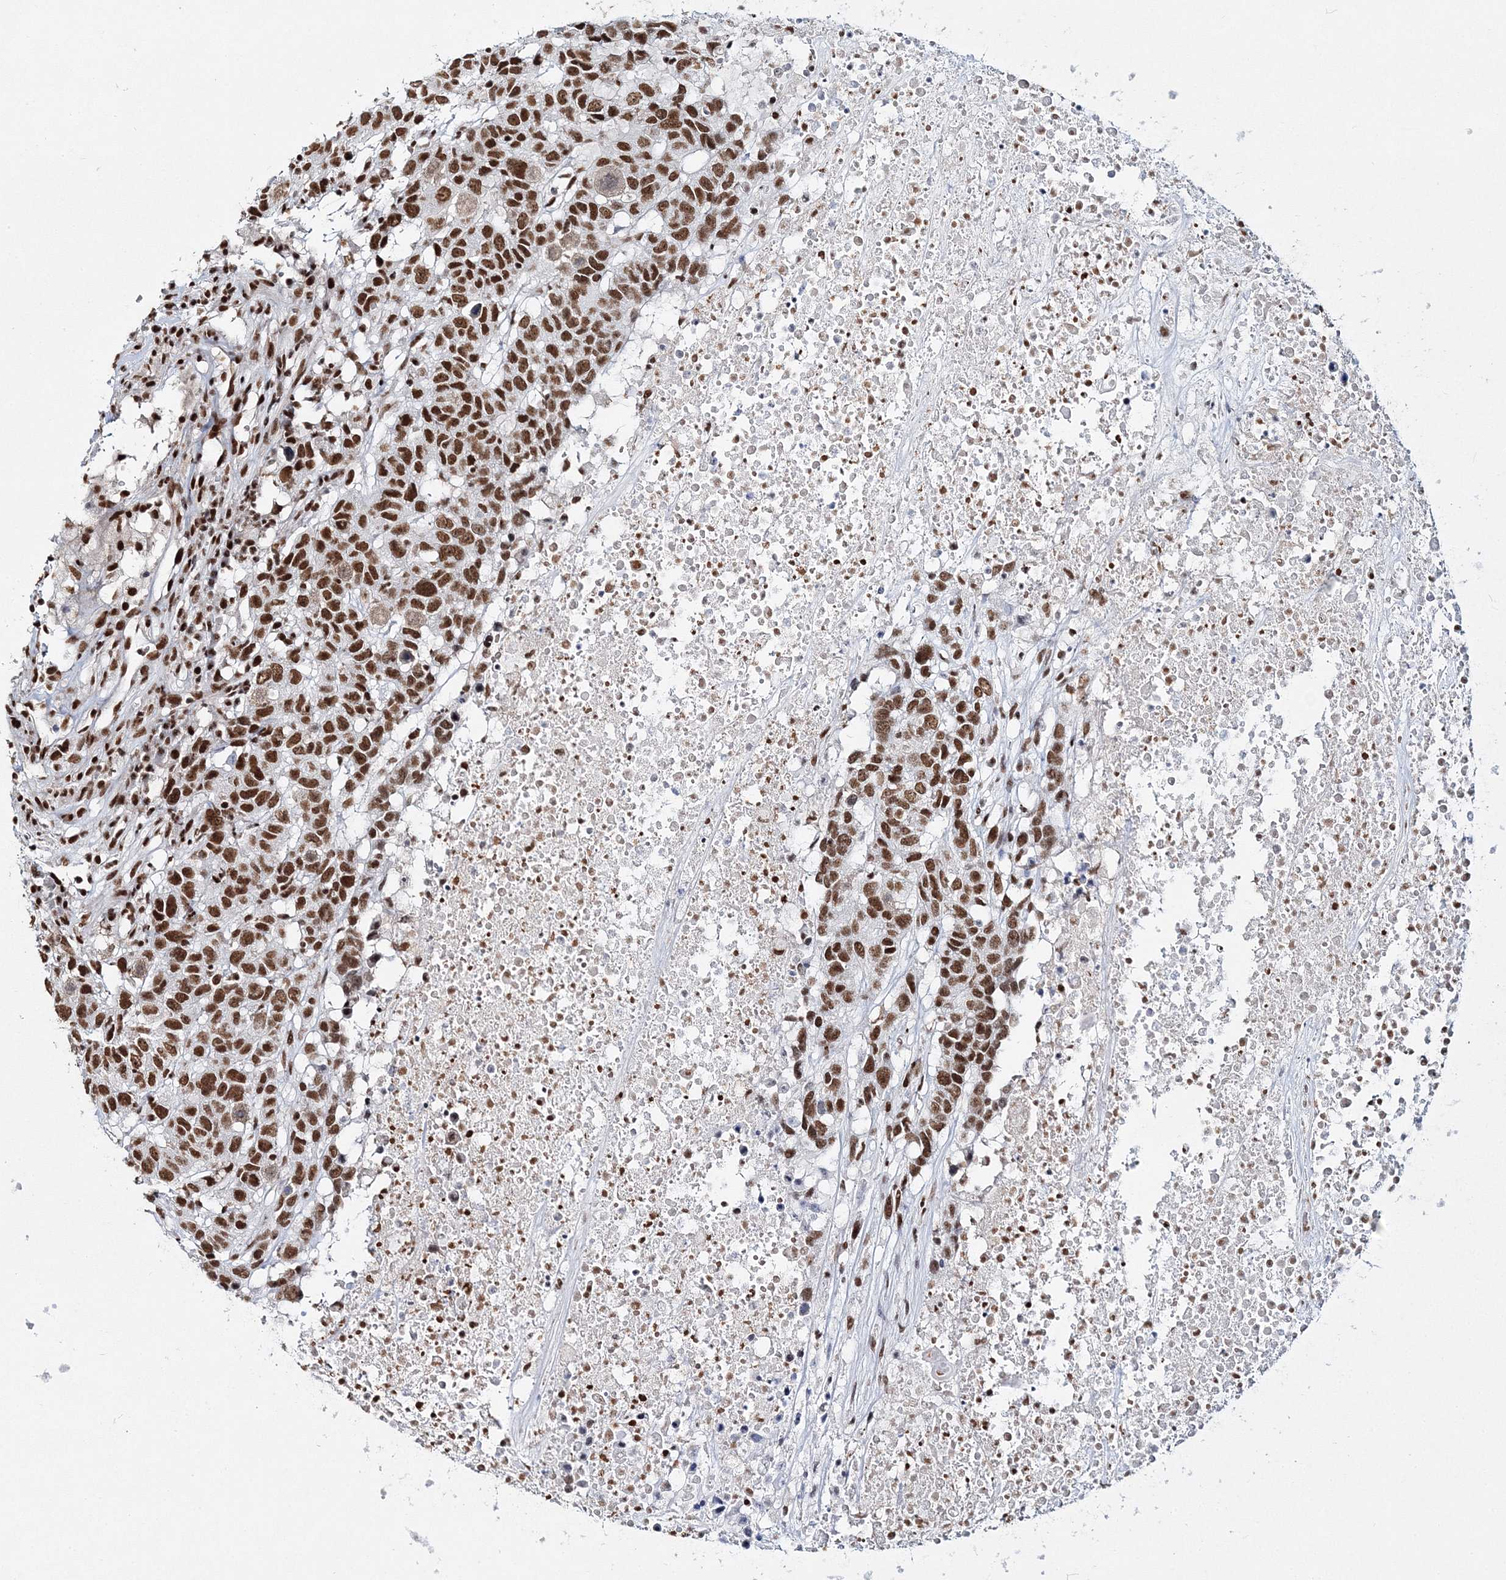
{"staining": {"intensity": "strong", "quantity": ">75%", "location": "cytoplasmic/membranous"}, "tissue": "head and neck cancer", "cell_type": "Tumor cells", "image_type": "cancer", "snomed": [{"axis": "morphology", "description": "Squamous cell carcinoma, NOS"}, {"axis": "topography", "description": "Head-Neck"}], "caption": "Immunohistochemistry of human head and neck squamous cell carcinoma shows high levels of strong cytoplasmic/membranous staining in approximately >75% of tumor cells.", "gene": "QRICH1", "patient": {"sex": "male", "age": 66}}